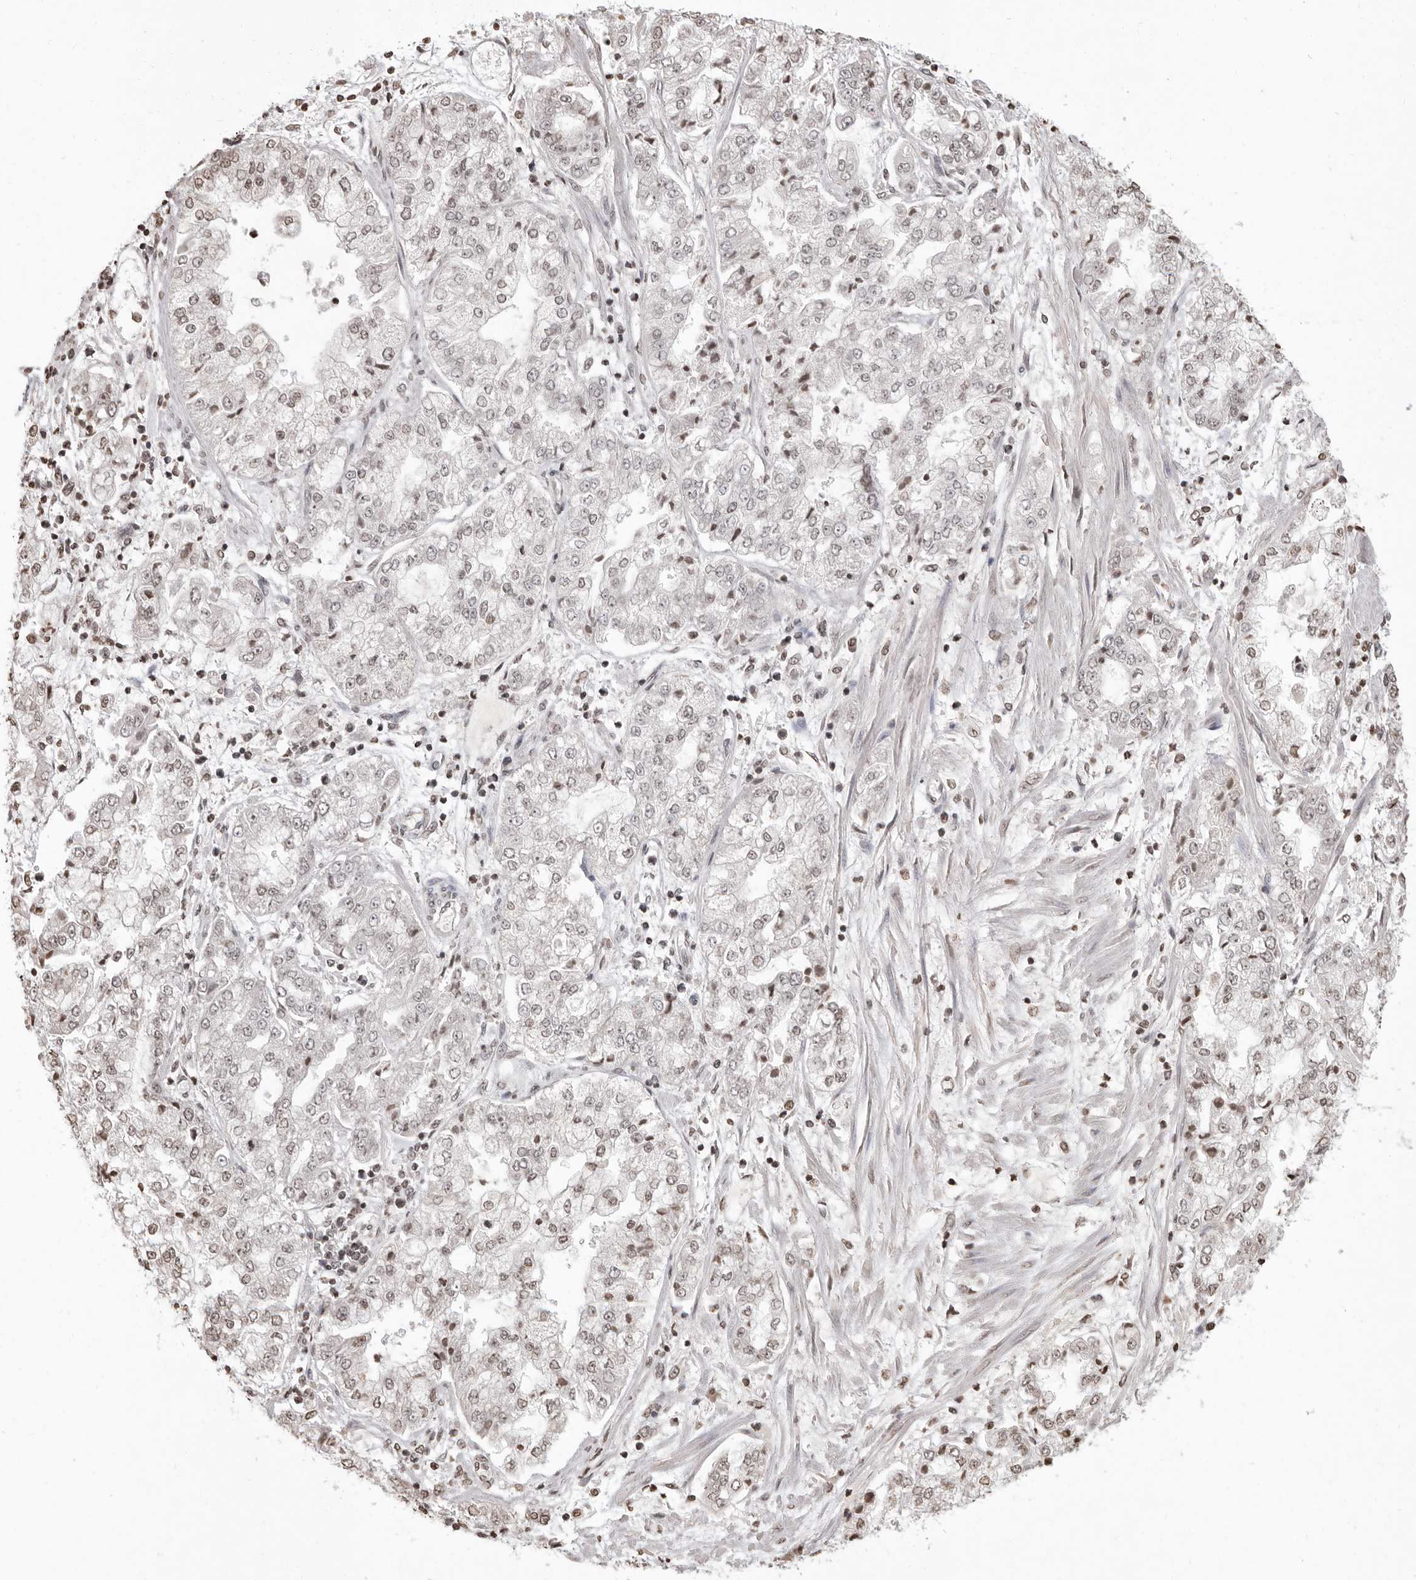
{"staining": {"intensity": "weak", "quantity": "<25%", "location": "nuclear"}, "tissue": "stomach cancer", "cell_type": "Tumor cells", "image_type": "cancer", "snomed": [{"axis": "morphology", "description": "Adenocarcinoma, NOS"}, {"axis": "topography", "description": "Stomach"}], "caption": "Stomach cancer (adenocarcinoma) was stained to show a protein in brown. There is no significant positivity in tumor cells.", "gene": "WDR45", "patient": {"sex": "male", "age": 76}}